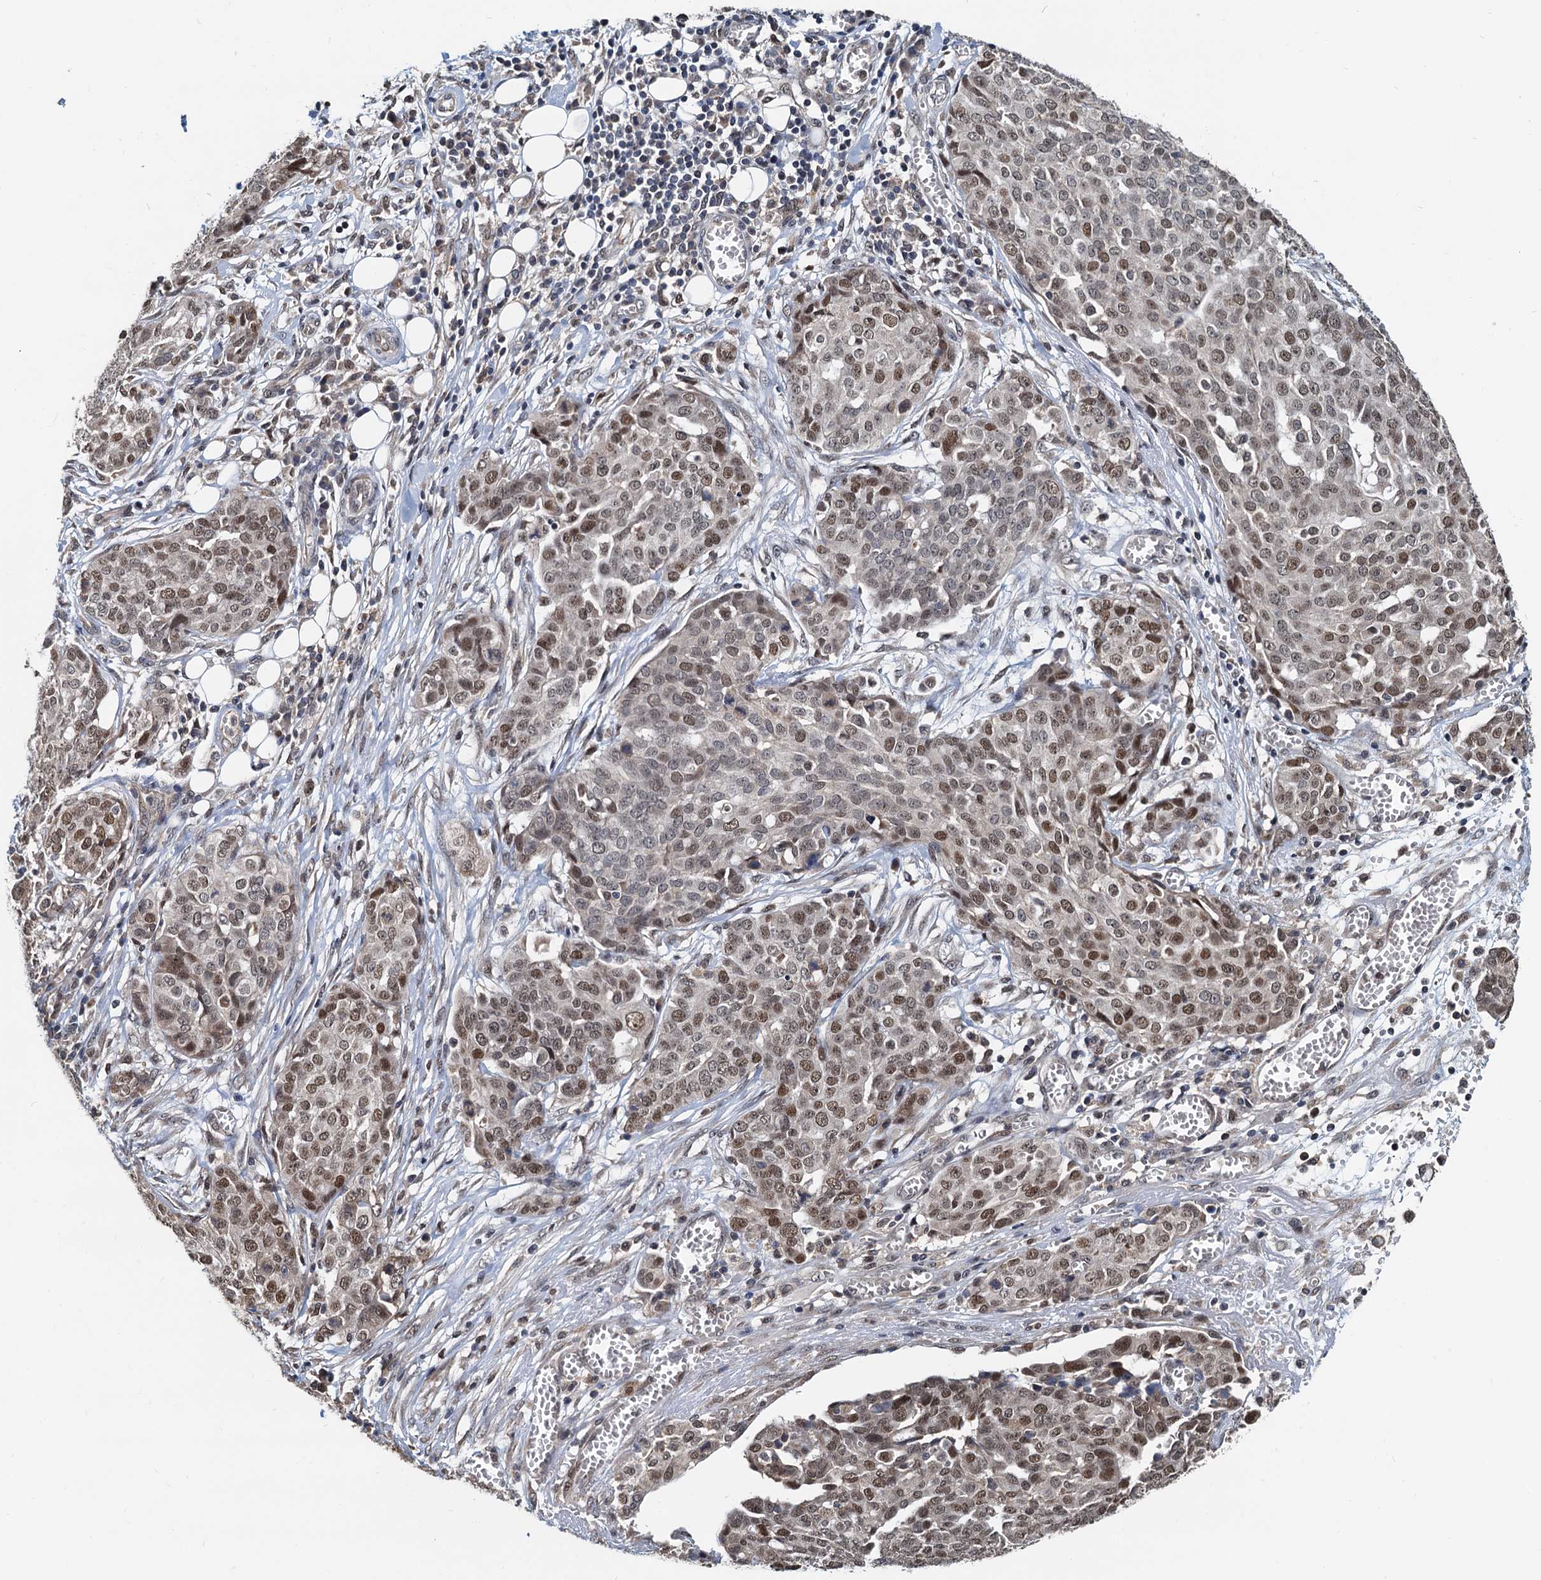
{"staining": {"intensity": "moderate", "quantity": ">75%", "location": "nuclear"}, "tissue": "ovarian cancer", "cell_type": "Tumor cells", "image_type": "cancer", "snomed": [{"axis": "morphology", "description": "Cystadenocarcinoma, serous, NOS"}, {"axis": "topography", "description": "Soft tissue"}, {"axis": "topography", "description": "Ovary"}], "caption": "Tumor cells reveal medium levels of moderate nuclear expression in about >75% of cells in ovarian cancer.", "gene": "MCMBP", "patient": {"sex": "female", "age": 57}}